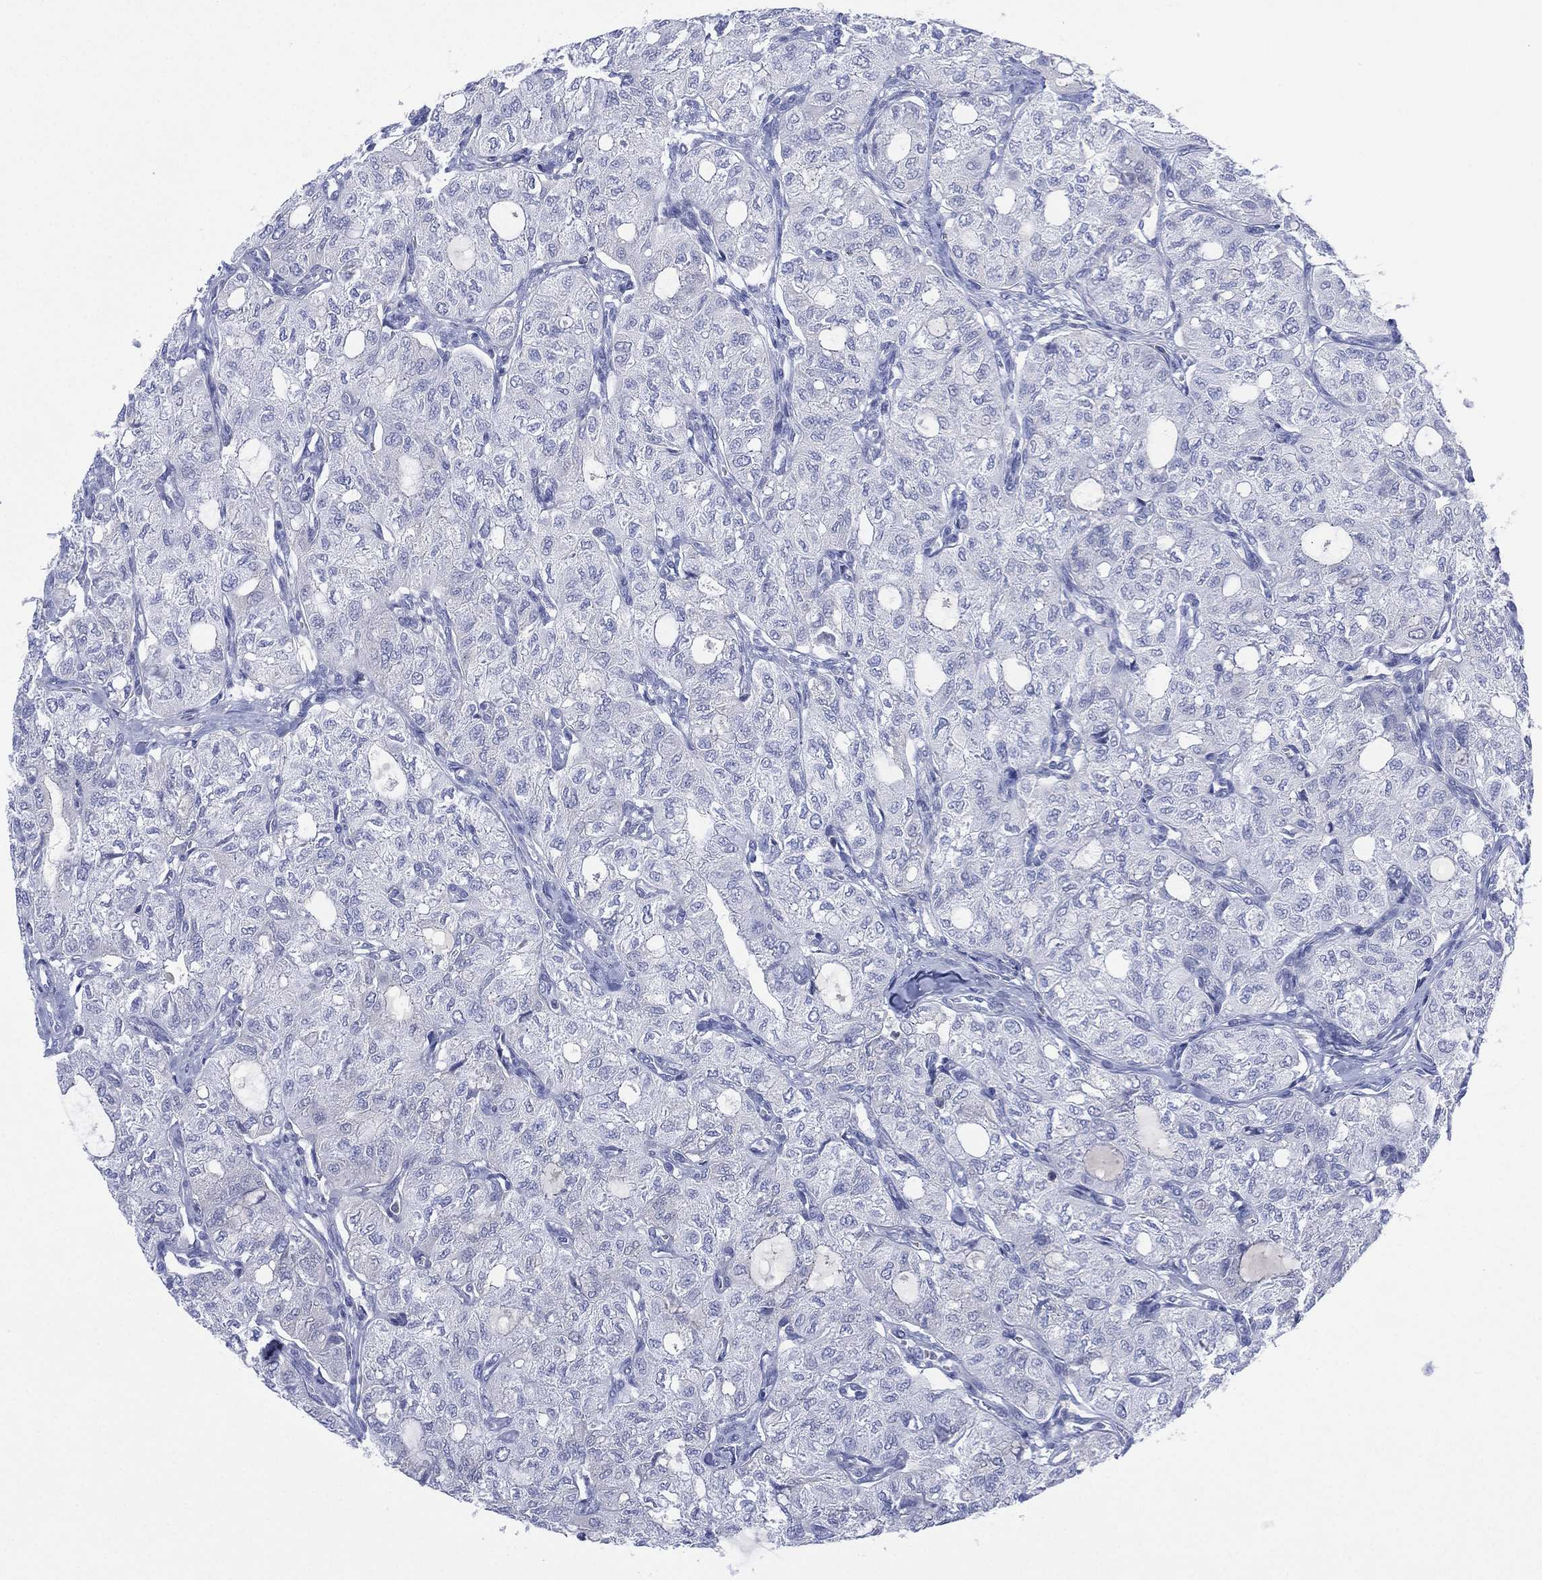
{"staining": {"intensity": "negative", "quantity": "none", "location": "none"}, "tissue": "thyroid cancer", "cell_type": "Tumor cells", "image_type": "cancer", "snomed": [{"axis": "morphology", "description": "Follicular adenoma carcinoma, NOS"}, {"axis": "topography", "description": "Thyroid gland"}], "caption": "There is no significant staining in tumor cells of thyroid follicular adenoma carcinoma.", "gene": "SEPTIN1", "patient": {"sex": "male", "age": 75}}